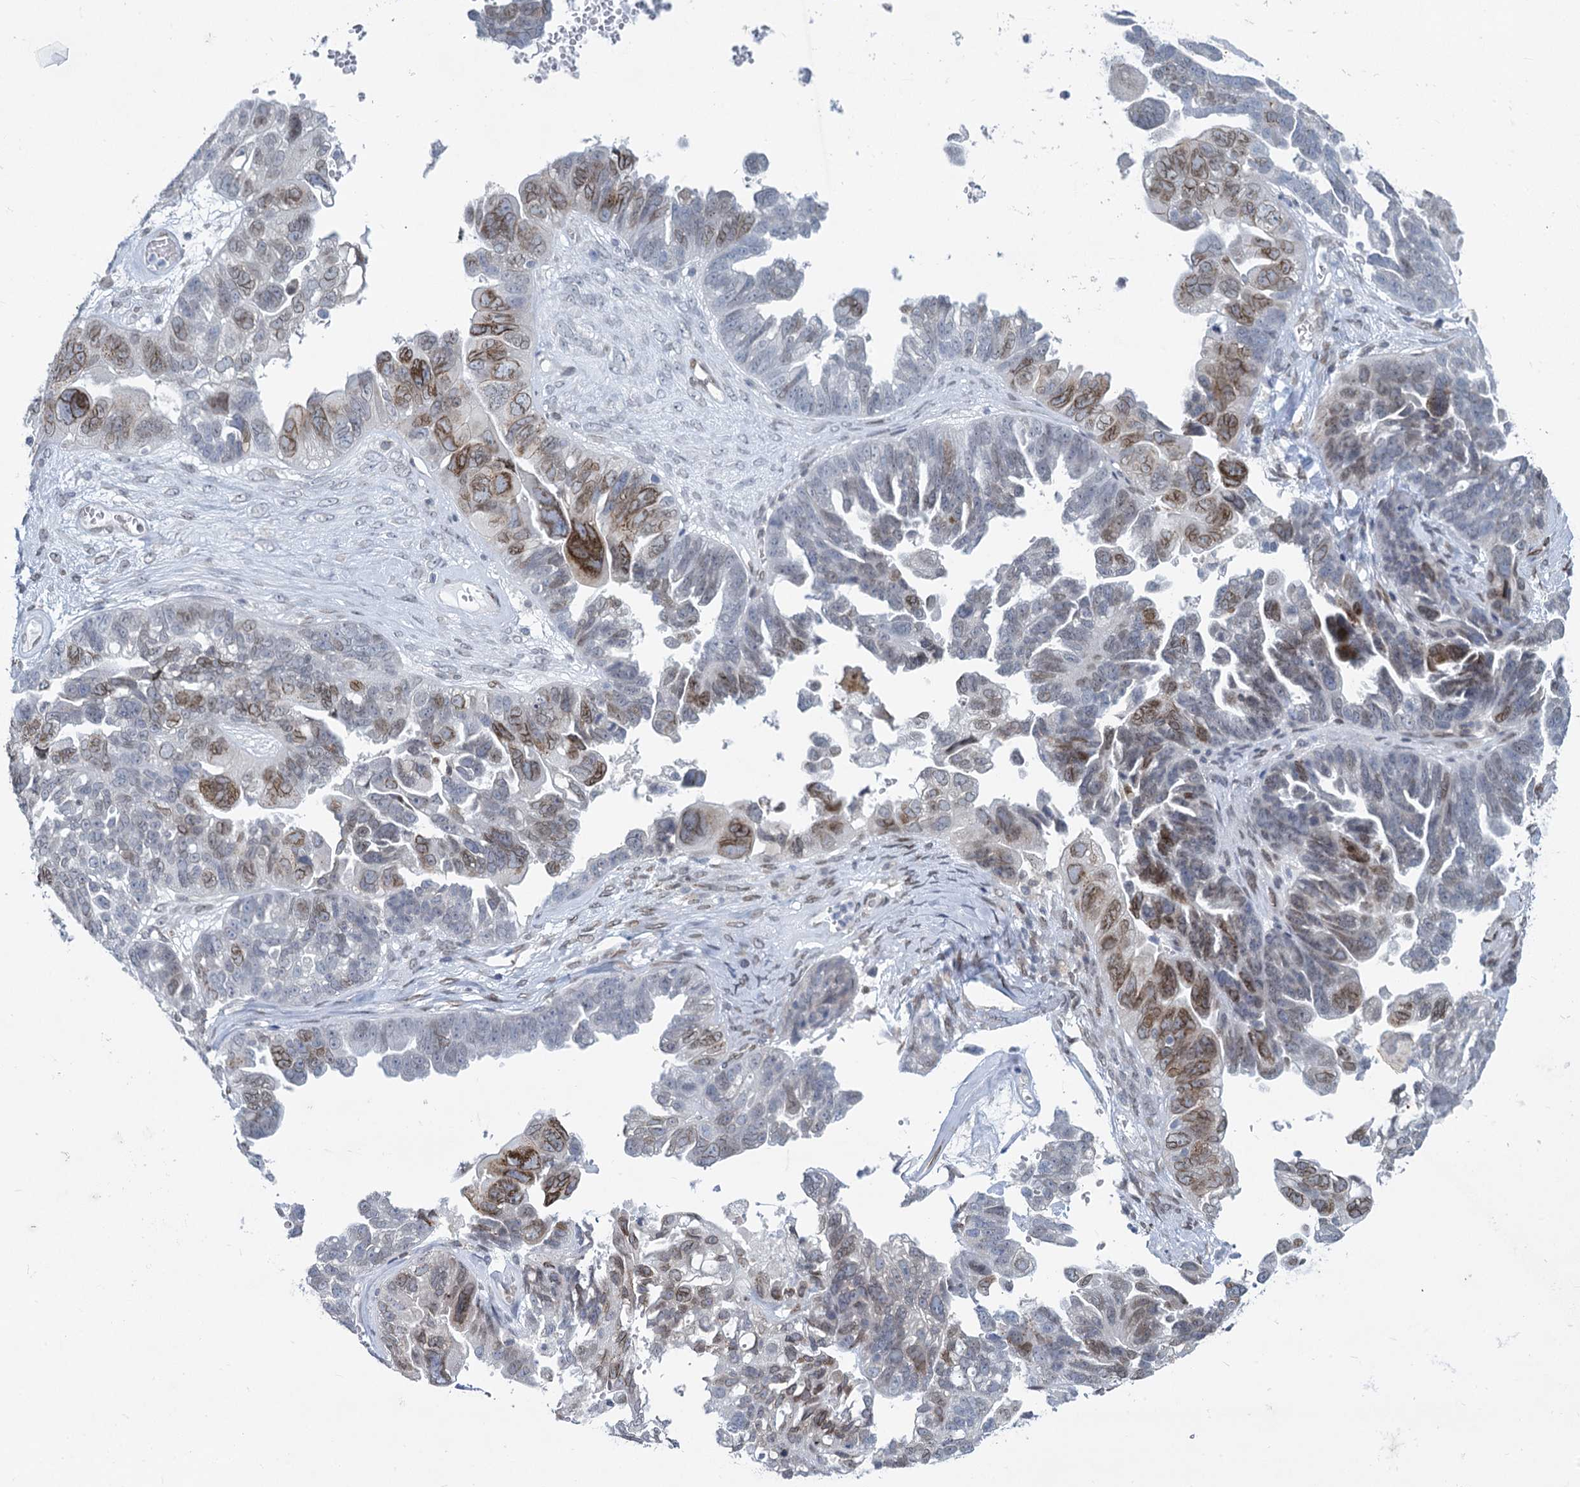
{"staining": {"intensity": "moderate", "quantity": "<25%", "location": "cytoplasmic/membranous,nuclear"}, "tissue": "ovarian cancer", "cell_type": "Tumor cells", "image_type": "cancer", "snomed": [{"axis": "morphology", "description": "Cystadenocarcinoma, serous, NOS"}, {"axis": "topography", "description": "Ovary"}], "caption": "Immunohistochemical staining of ovarian cancer (serous cystadenocarcinoma) reveals low levels of moderate cytoplasmic/membranous and nuclear protein expression in approximately <25% of tumor cells. (Brightfield microscopy of DAB IHC at high magnification).", "gene": "PRSS35", "patient": {"sex": "female", "age": 79}}